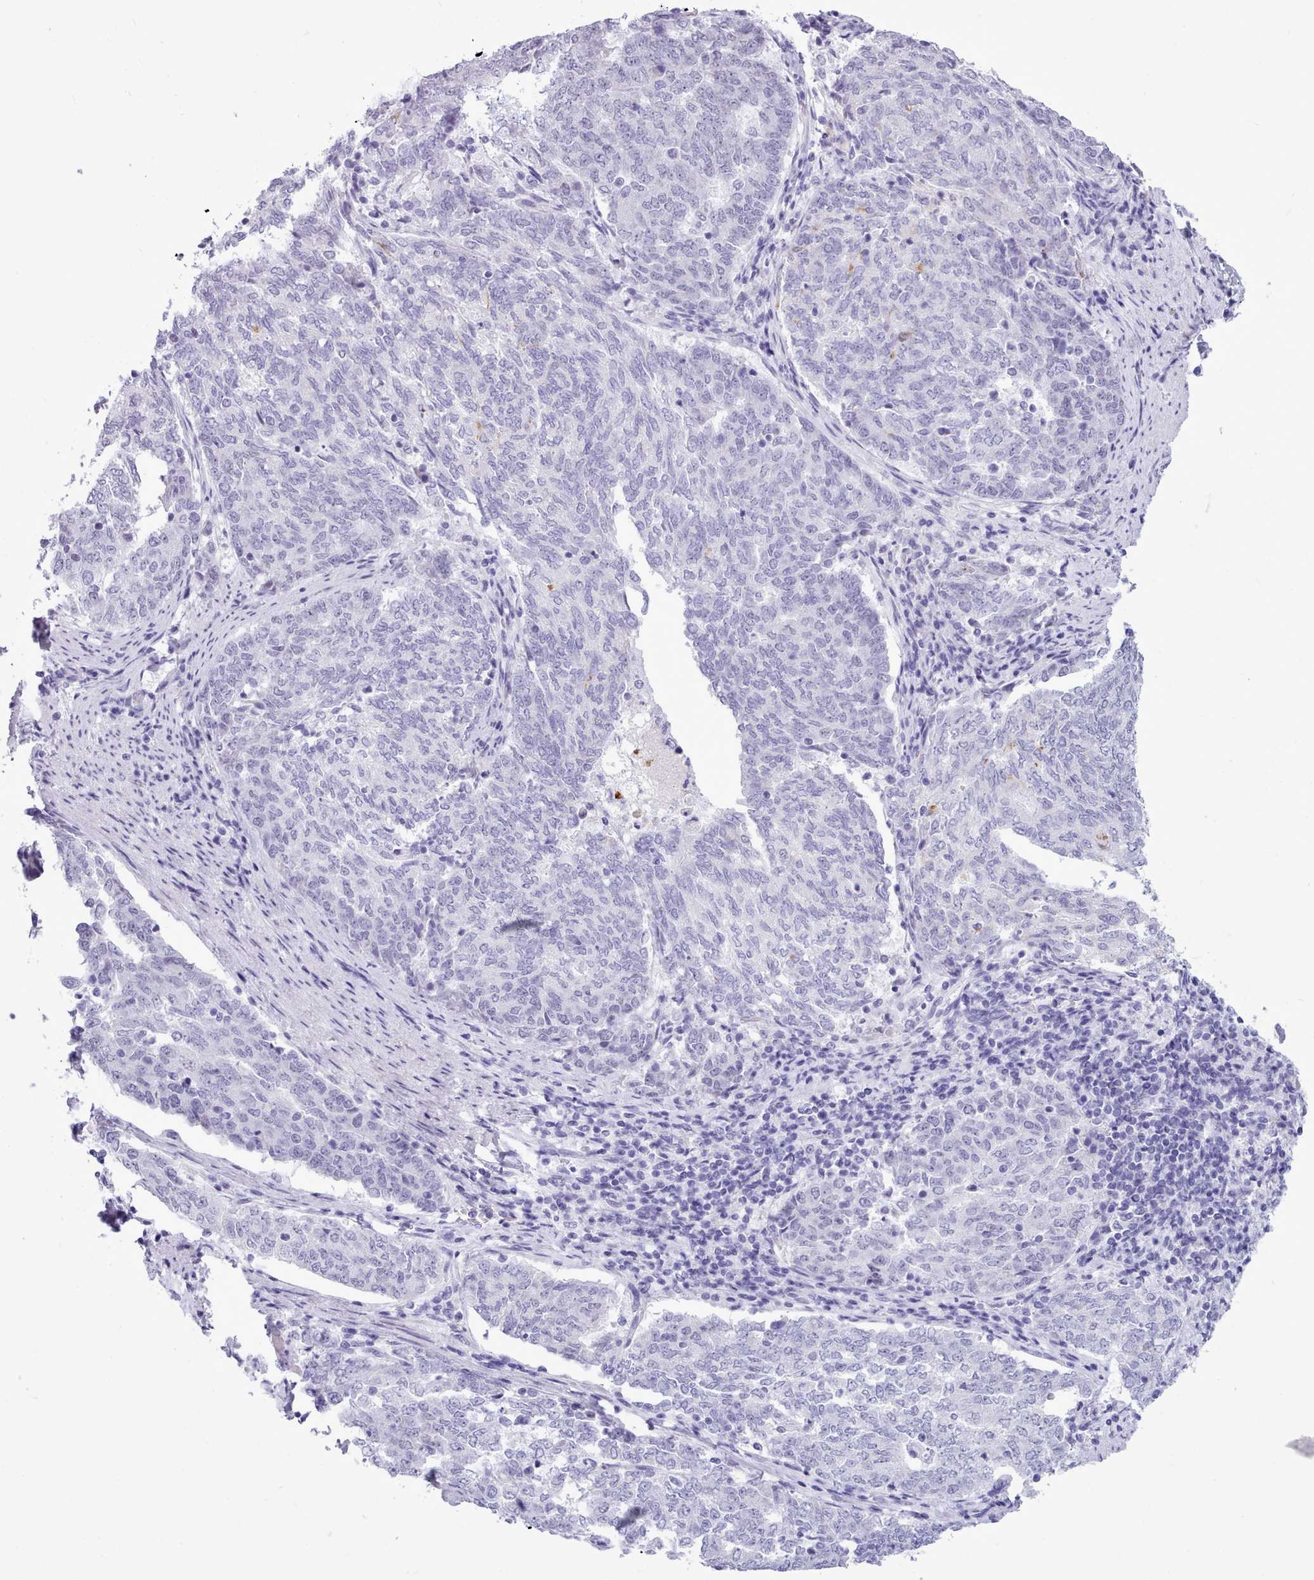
{"staining": {"intensity": "negative", "quantity": "none", "location": "none"}, "tissue": "endometrial cancer", "cell_type": "Tumor cells", "image_type": "cancer", "snomed": [{"axis": "morphology", "description": "Adenocarcinoma, NOS"}, {"axis": "topography", "description": "Endometrium"}], "caption": "DAB (3,3'-diaminobenzidine) immunohistochemical staining of adenocarcinoma (endometrial) displays no significant expression in tumor cells.", "gene": "FBXO48", "patient": {"sex": "female", "age": 80}}